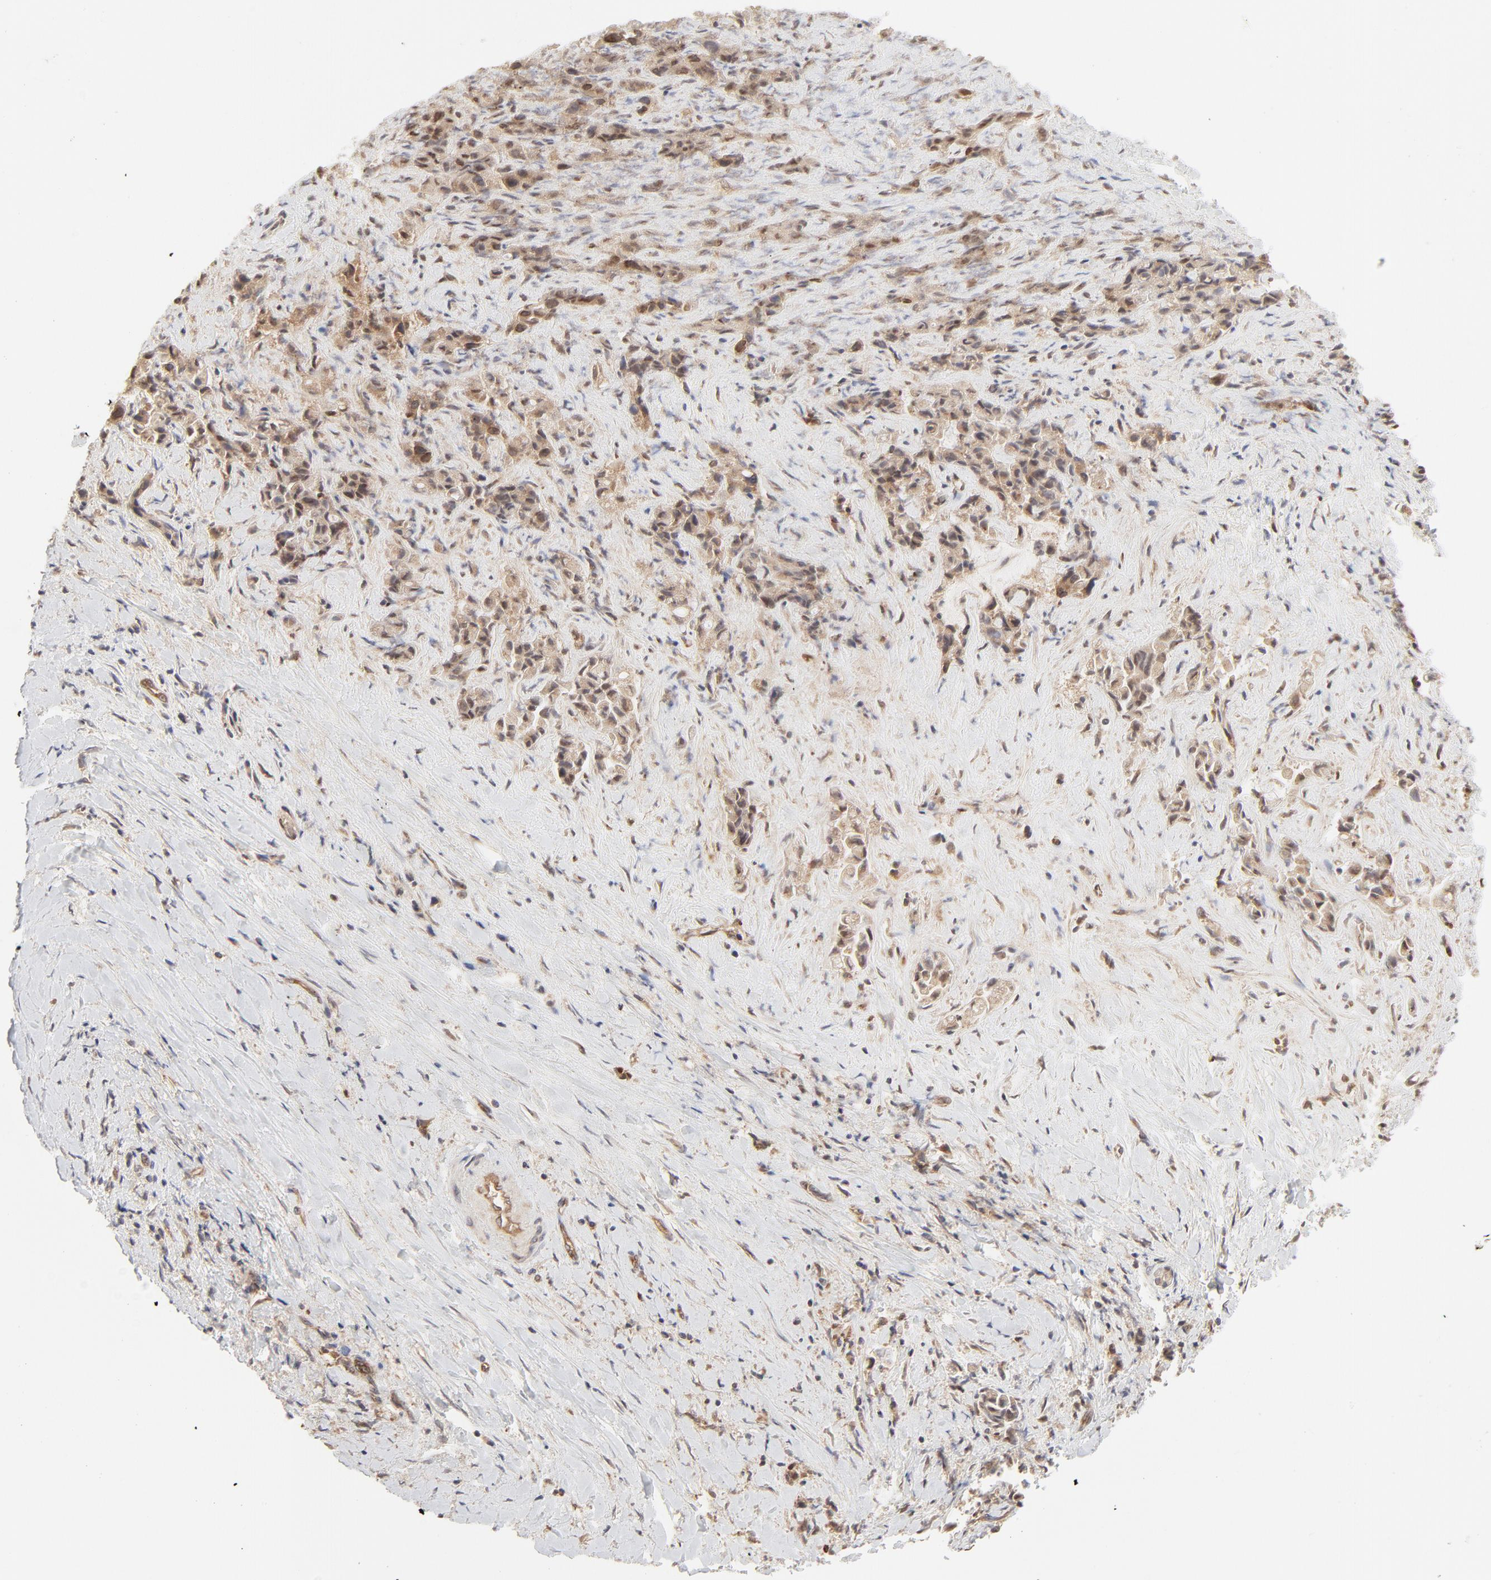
{"staining": {"intensity": "moderate", "quantity": ">75%", "location": "cytoplasmic/membranous"}, "tissue": "liver cancer", "cell_type": "Tumor cells", "image_type": "cancer", "snomed": [{"axis": "morphology", "description": "Cholangiocarcinoma"}, {"axis": "topography", "description": "Liver"}], "caption": "An immunohistochemistry (IHC) micrograph of neoplastic tissue is shown. Protein staining in brown highlights moderate cytoplasmic/membranous positivity in liver cancer within tumor cells.", "gene": "RAB5C", "patient": {"sex": "male", "age": 57}}